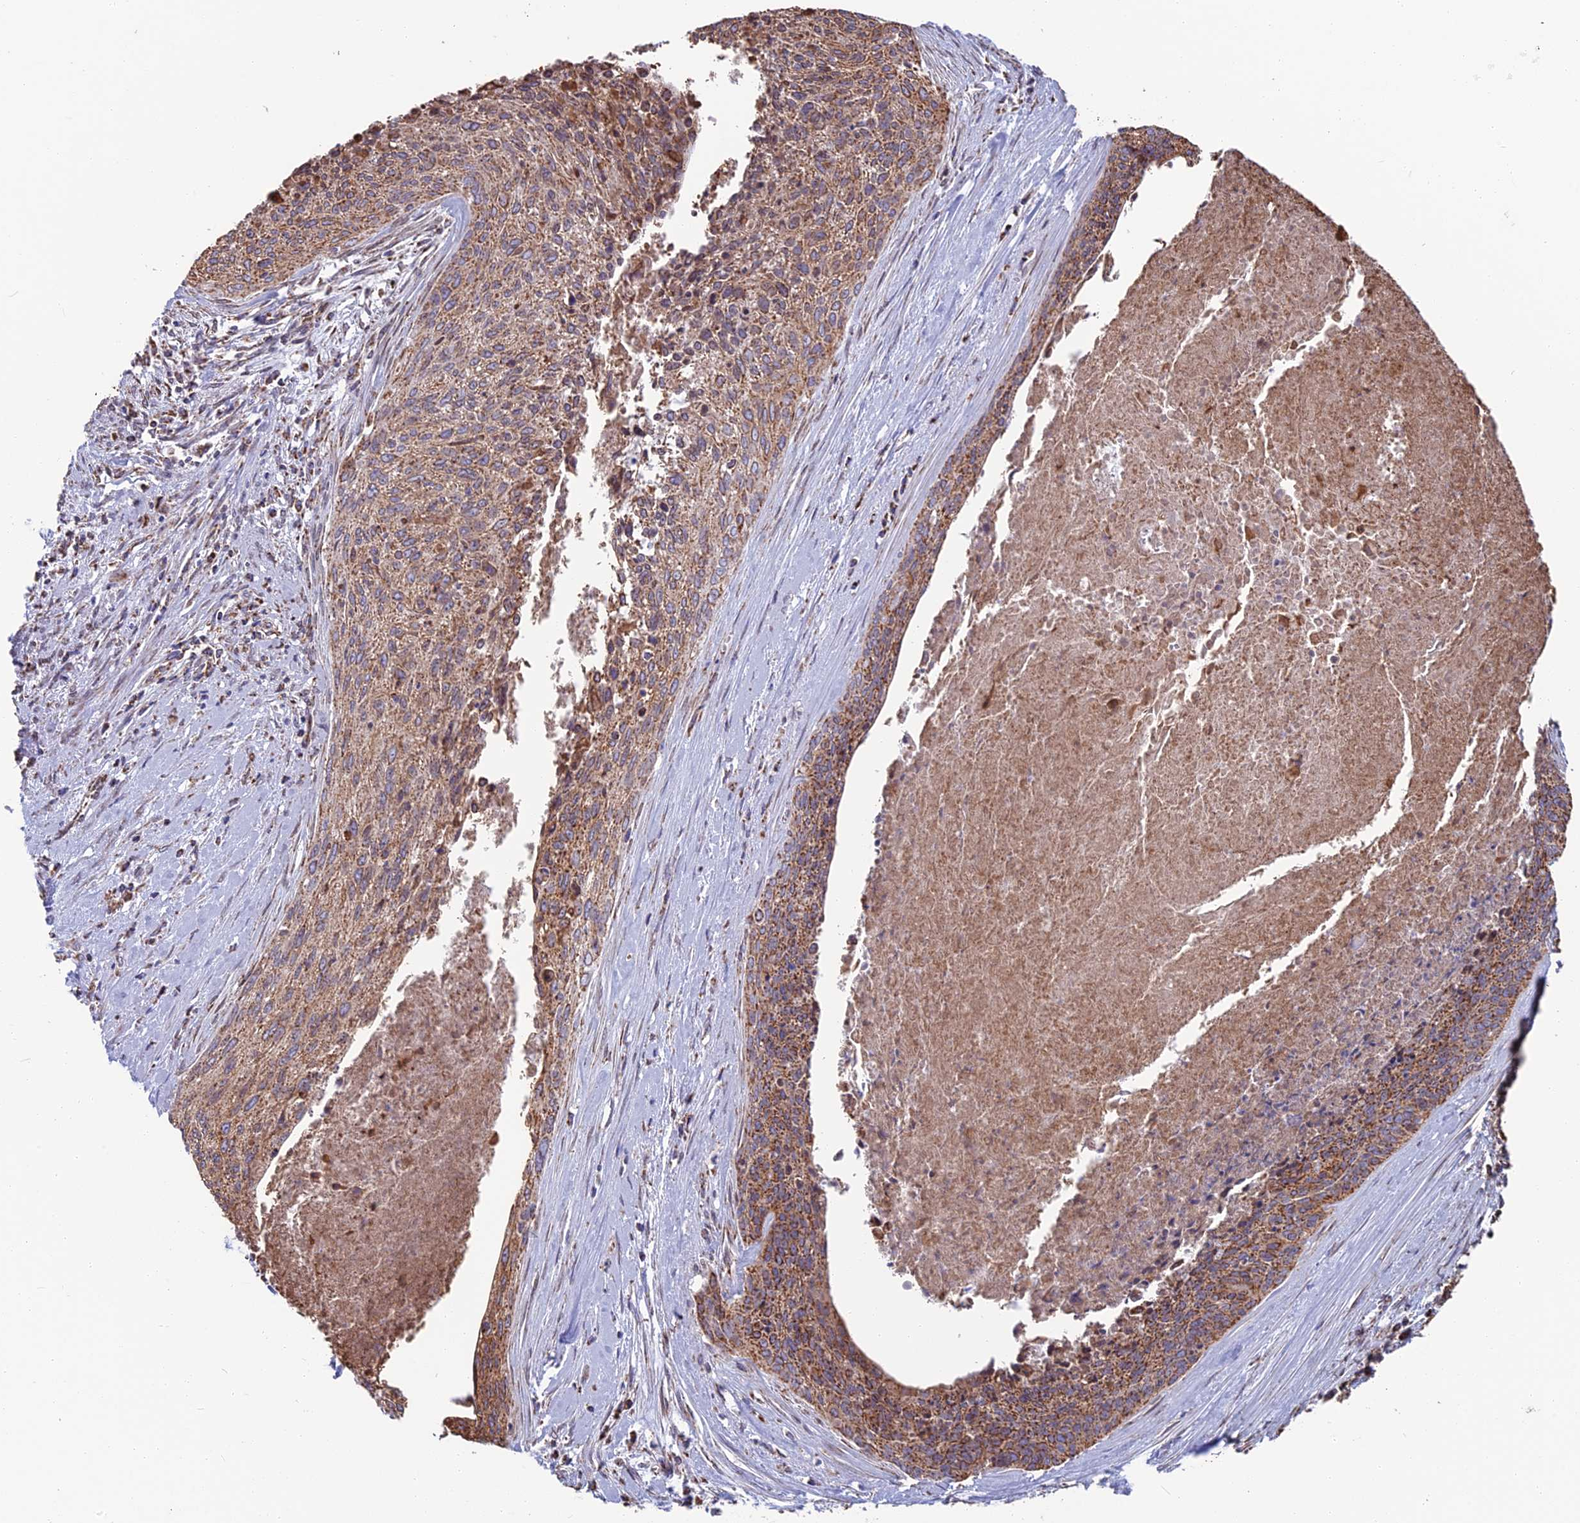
{"staining": {"intensity": "moderate", "quantity": ">75%", "location": "cytoplasmic/membranous"}, "tissue": "cervical cancer", "cell_type": "Tumor cells", "image_type": "cancer", "snomed": [{"axis": "morphology", "description": "Squamous cell carcinoma, NOS"}, {"axis": "topography", "description": "Cervix"}], "caption": "An image of cervical cancer (squamous cell carcinoma) stained for a protein demonstrates moderate cytoplasmic/membranous brown staining in tumor cells.", "gene": "CS", "patient": {"sex": "female", "age": 55}}